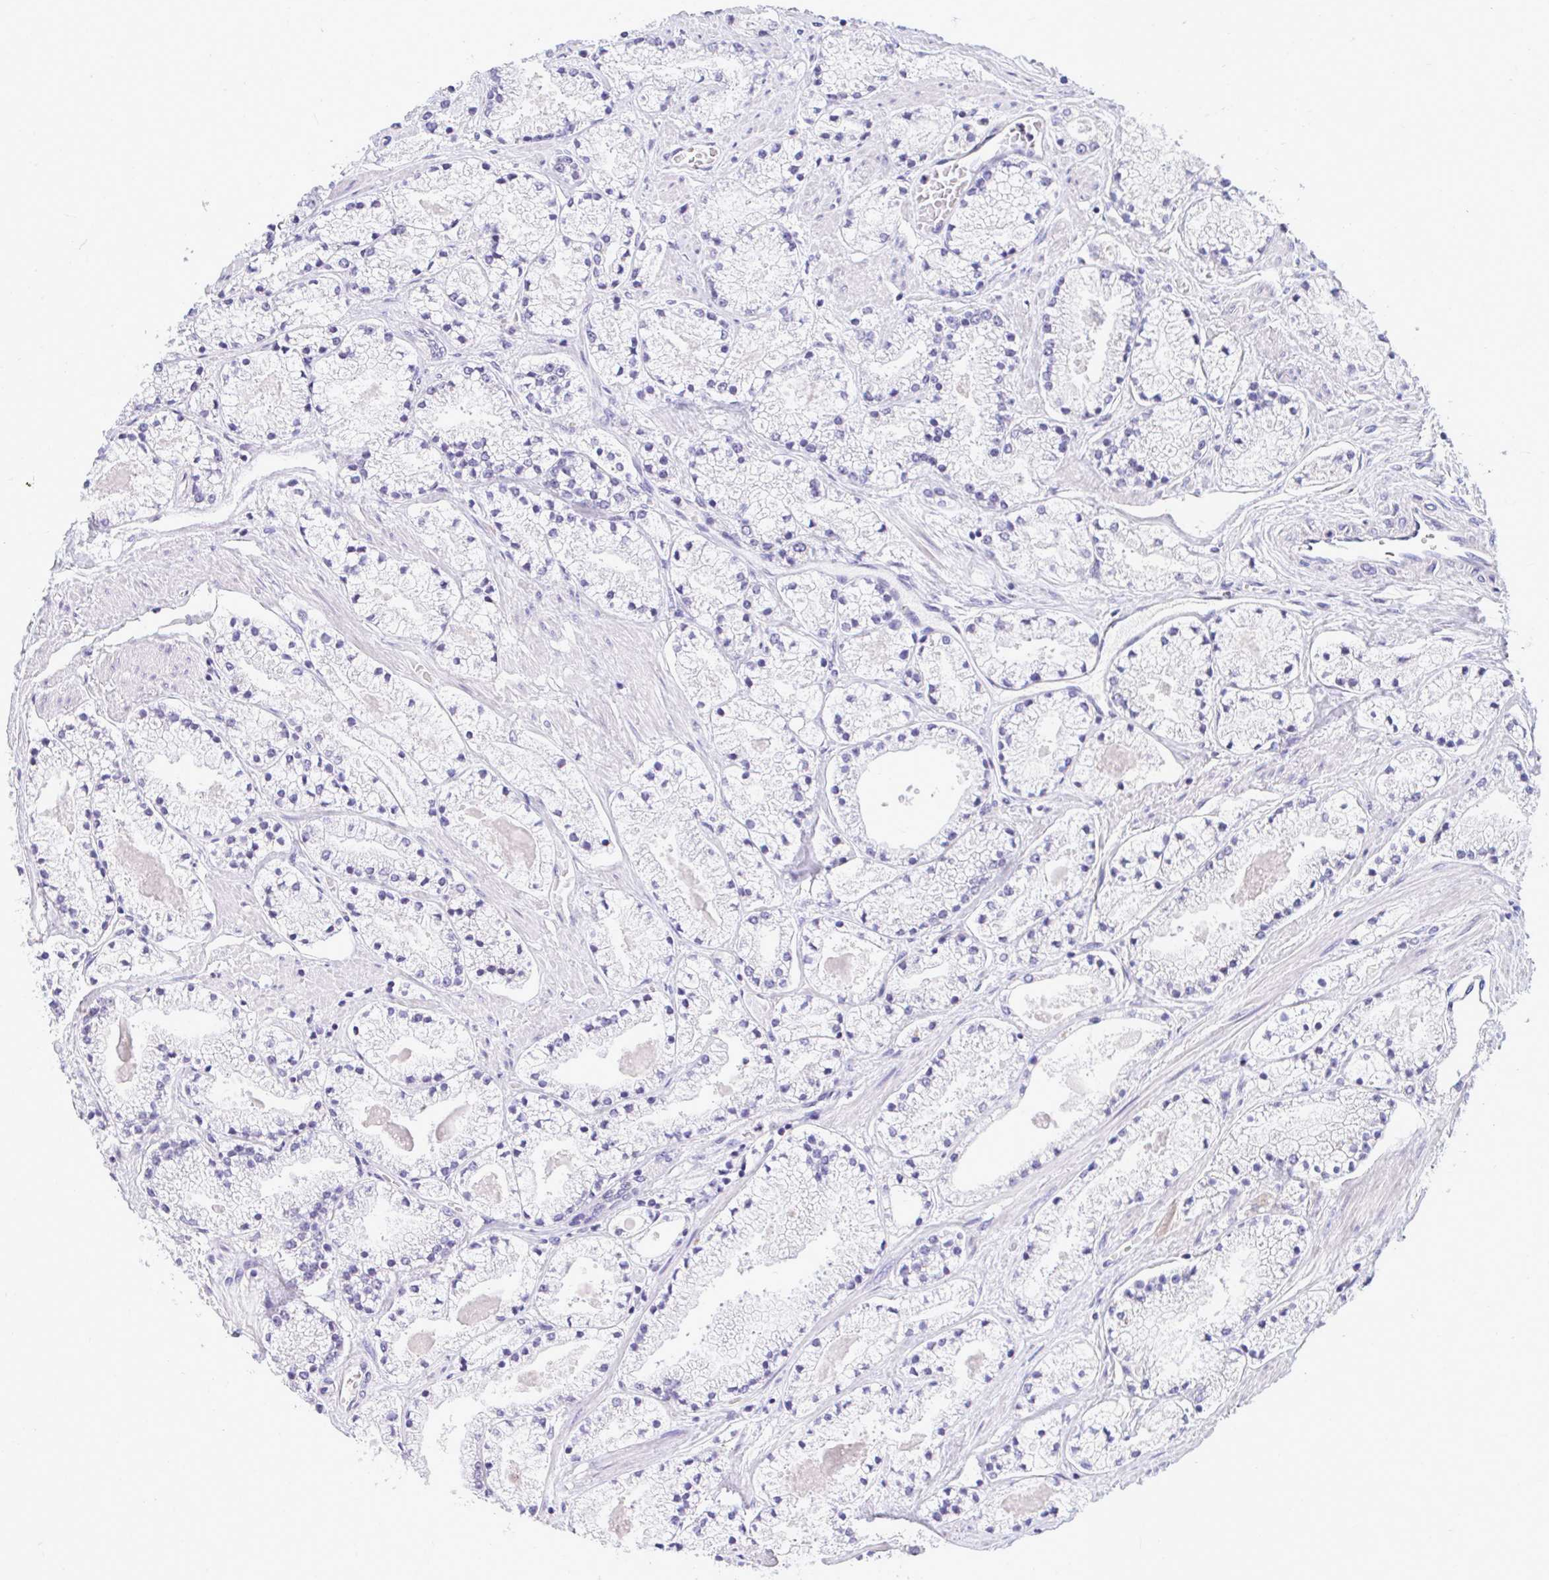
{"staining": {"intensity": "negative", "quantity": "none", "location": "none"}, "tissue": "prostate cancer", "cell_type": "Tumor cells", "image_type": "cancer", "snomed": [{"axis": "morphology", "description": "Adenocarcinoma, High grade"}, {"axis": "topography", "description": "Prostate"}], "caption": "Tumor cells show no significant protein staining in adenocarcinoma (high-grade) (prostate).", "gene": "PIGK", "patient": {"sex": "male", "age": 63}}